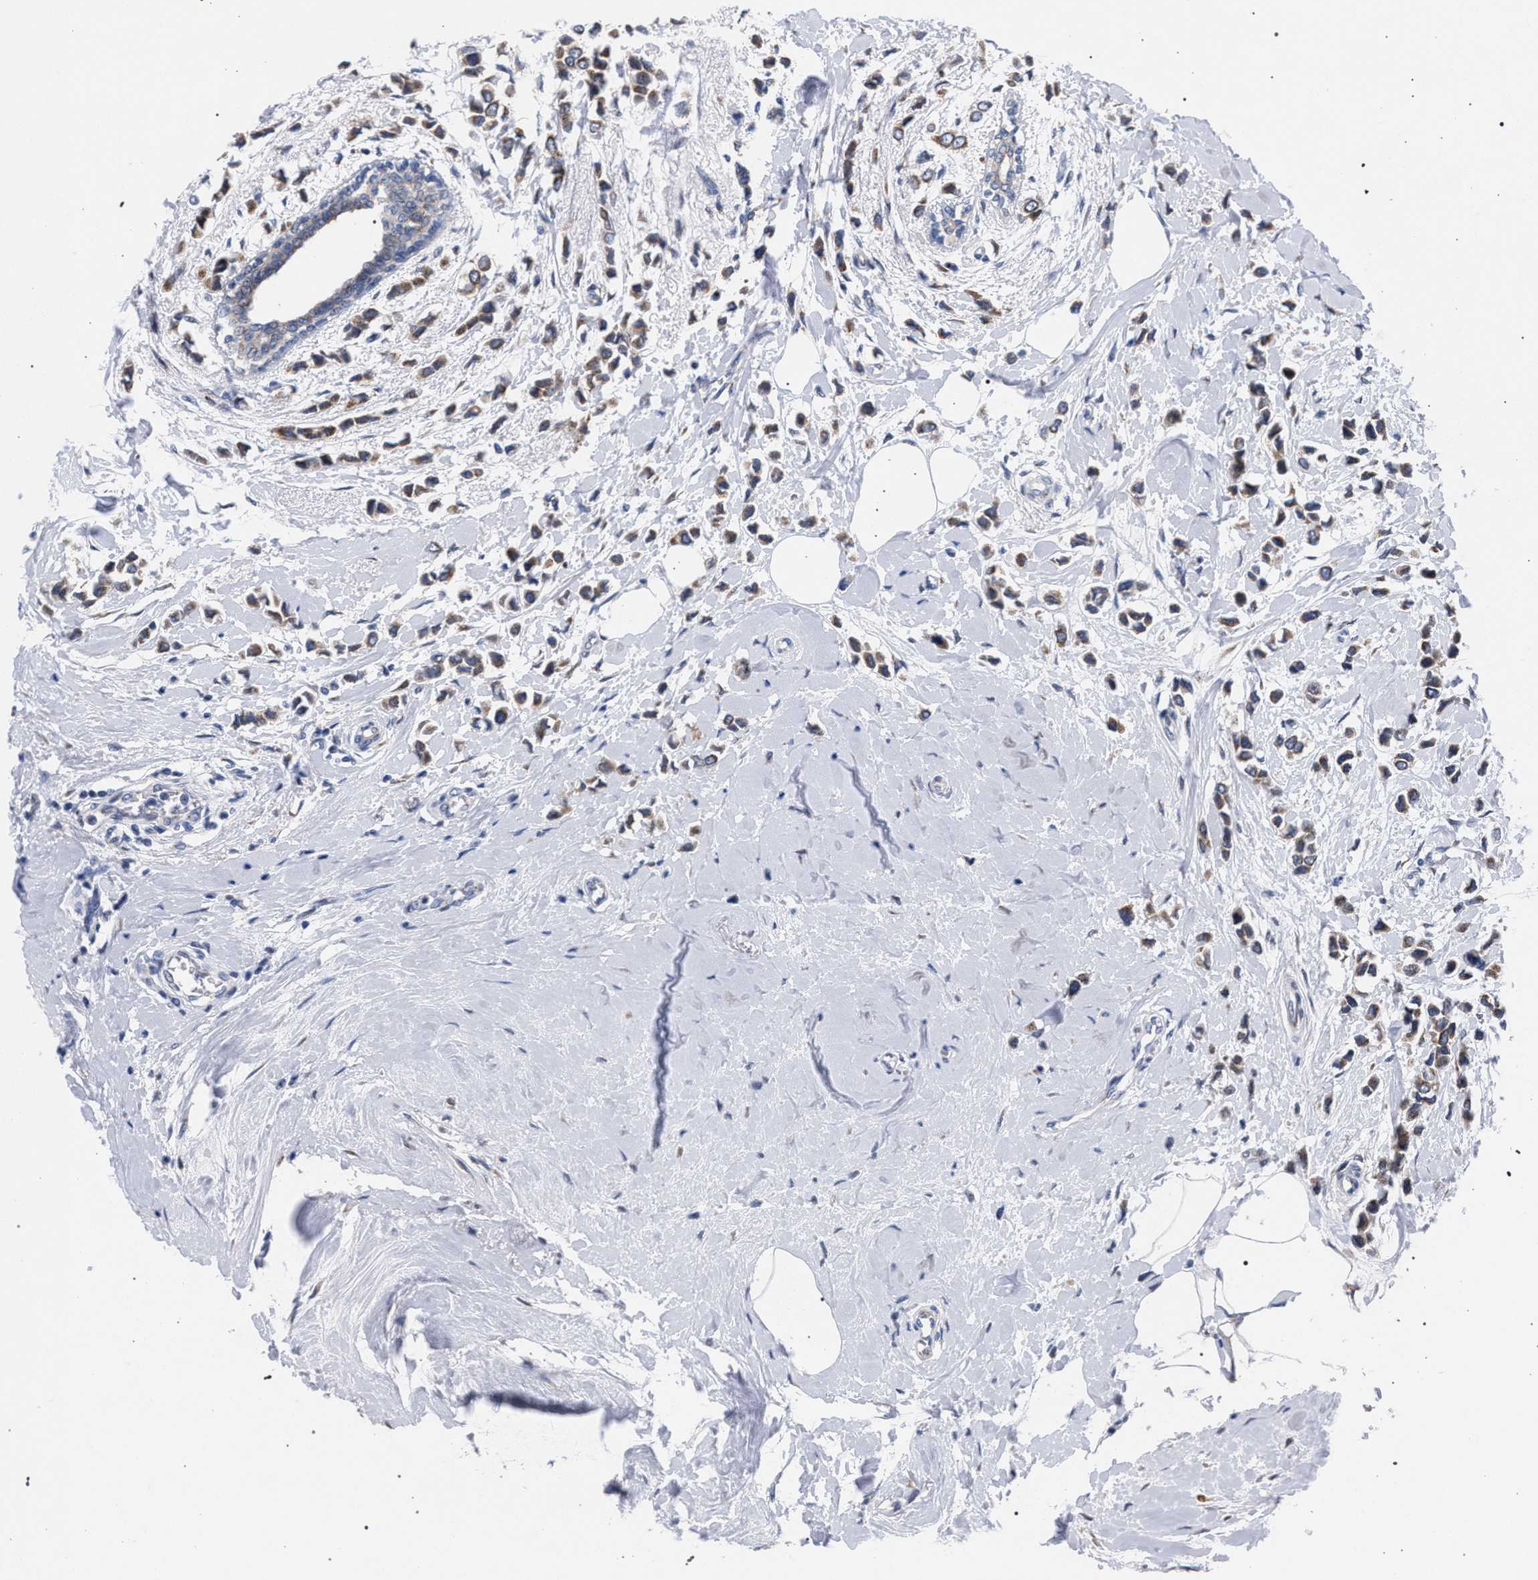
{"staining": {"intensity": "moderate", "quantity": "25%-75%", "location": "cytoplasmic/membranous"}, "tissue": "breast cancer", "cell_type": "Tumor cells", "image_type": "cancer", "snomed": [{"axis": "morphology", "description": "Lobular carcinoma"}, {"axis": "topography", "description": "Breast"}], "caption": "About 25%-75% of tumor cells in human breast cancer (lobular carcinoma) exhibit moderate cytoplasmic/membranous protein expression as visualized by brown immunohistochemical staining.", "gene": "GOLGA2", "patient": {"sex": "female", "age": 51}}